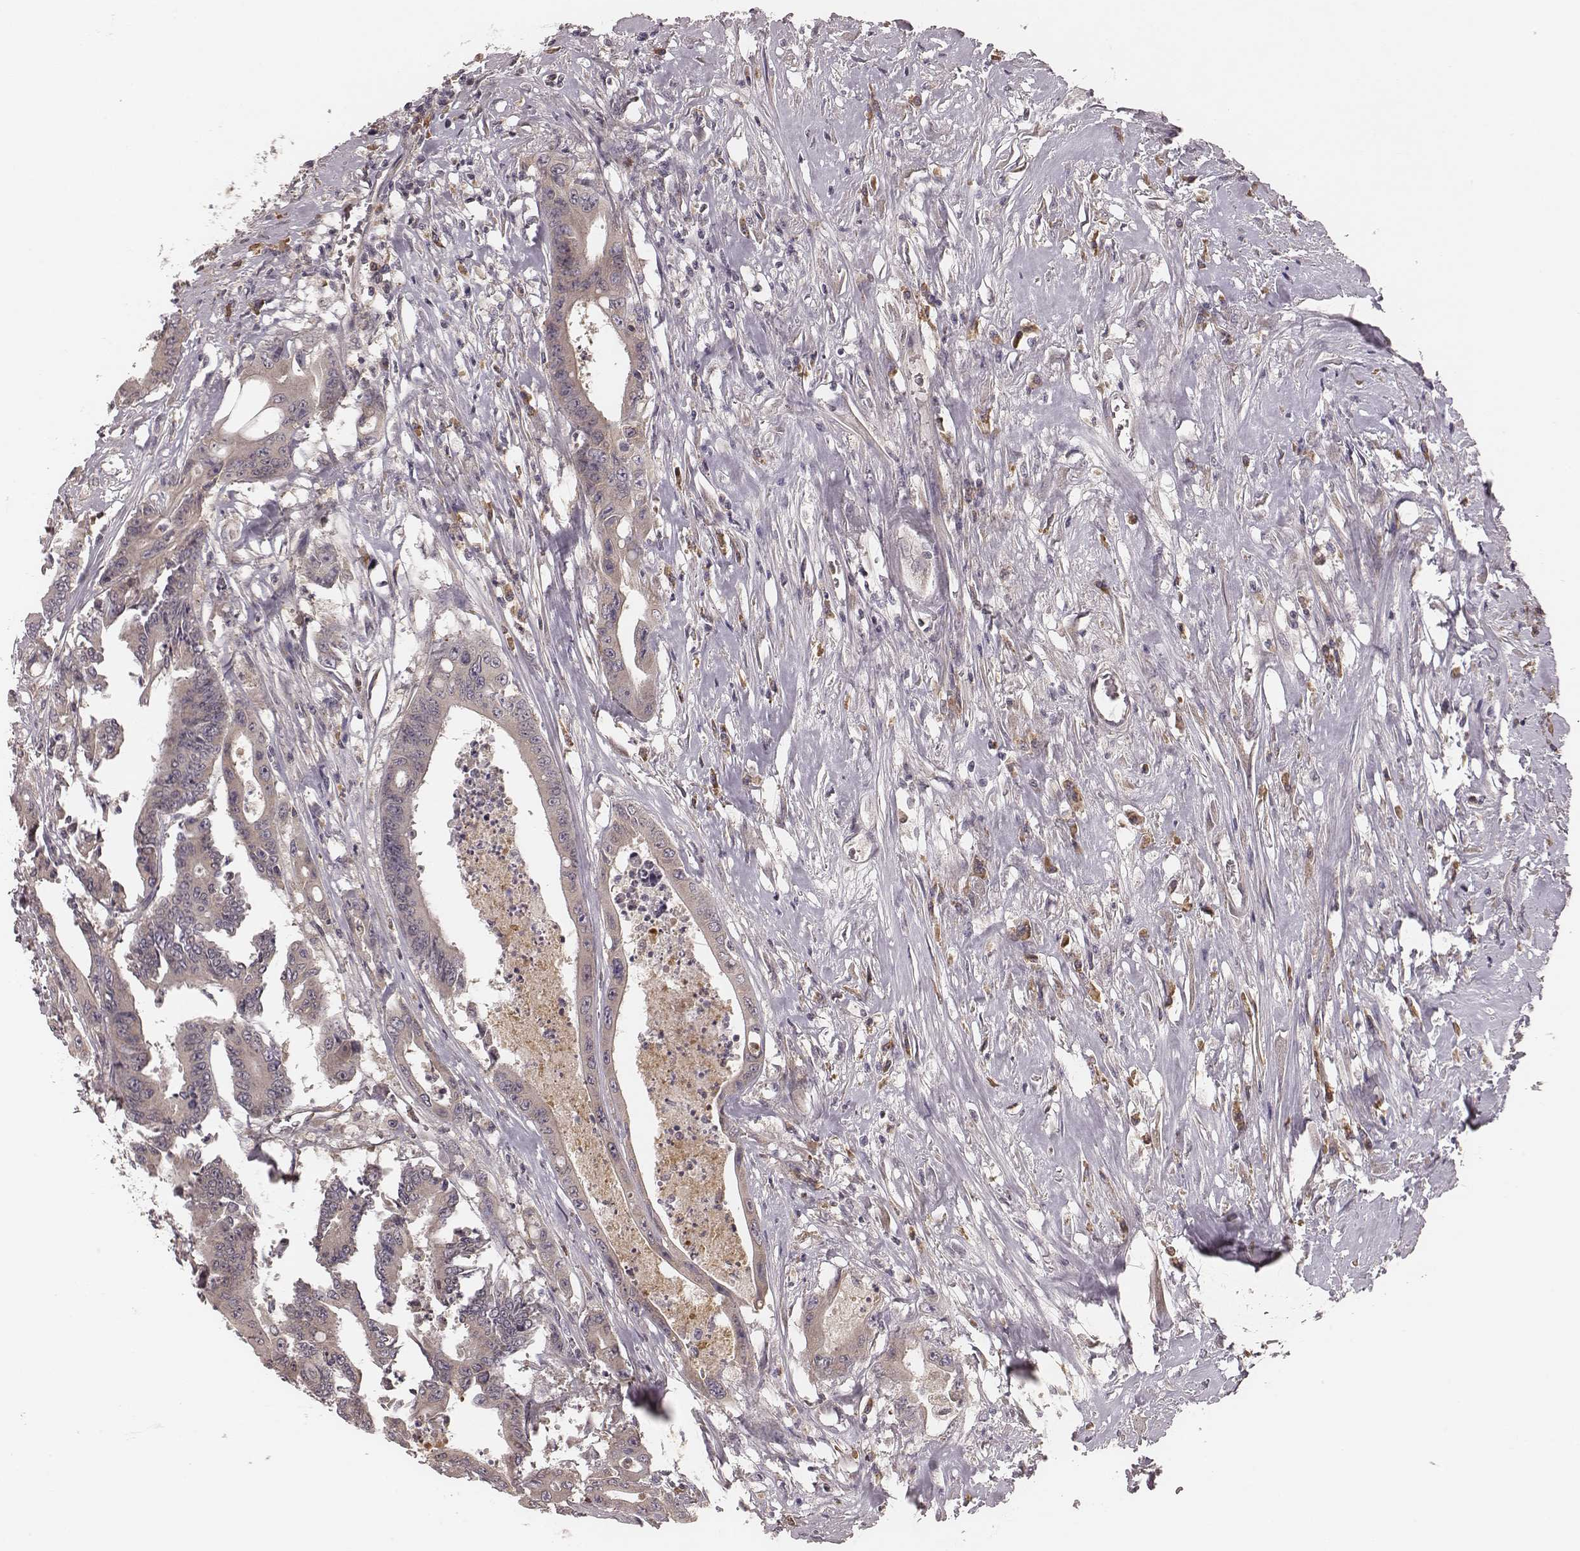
{"staining": {"intensity": "weak", "quantity": ">75%", "location": "cytoplasmic/membranous"}, "tissue": "colorectal cancer", "cell_type": "Tumor cells", "image_type": "cancer", "snomed": [{"axis": "morphology", "description": "Adenocarcinoma, NOS"}, {"axis": "topography", "description": "Rectum"}], "caption": "Tumor cells demonstrate low levels of weak cytoplasmic/membranous staining in approximately >75% of cells in adenocarcinoma (colorectal).", "gene": "P2RX5", "patient": {"sex": "male", "age": 54}}